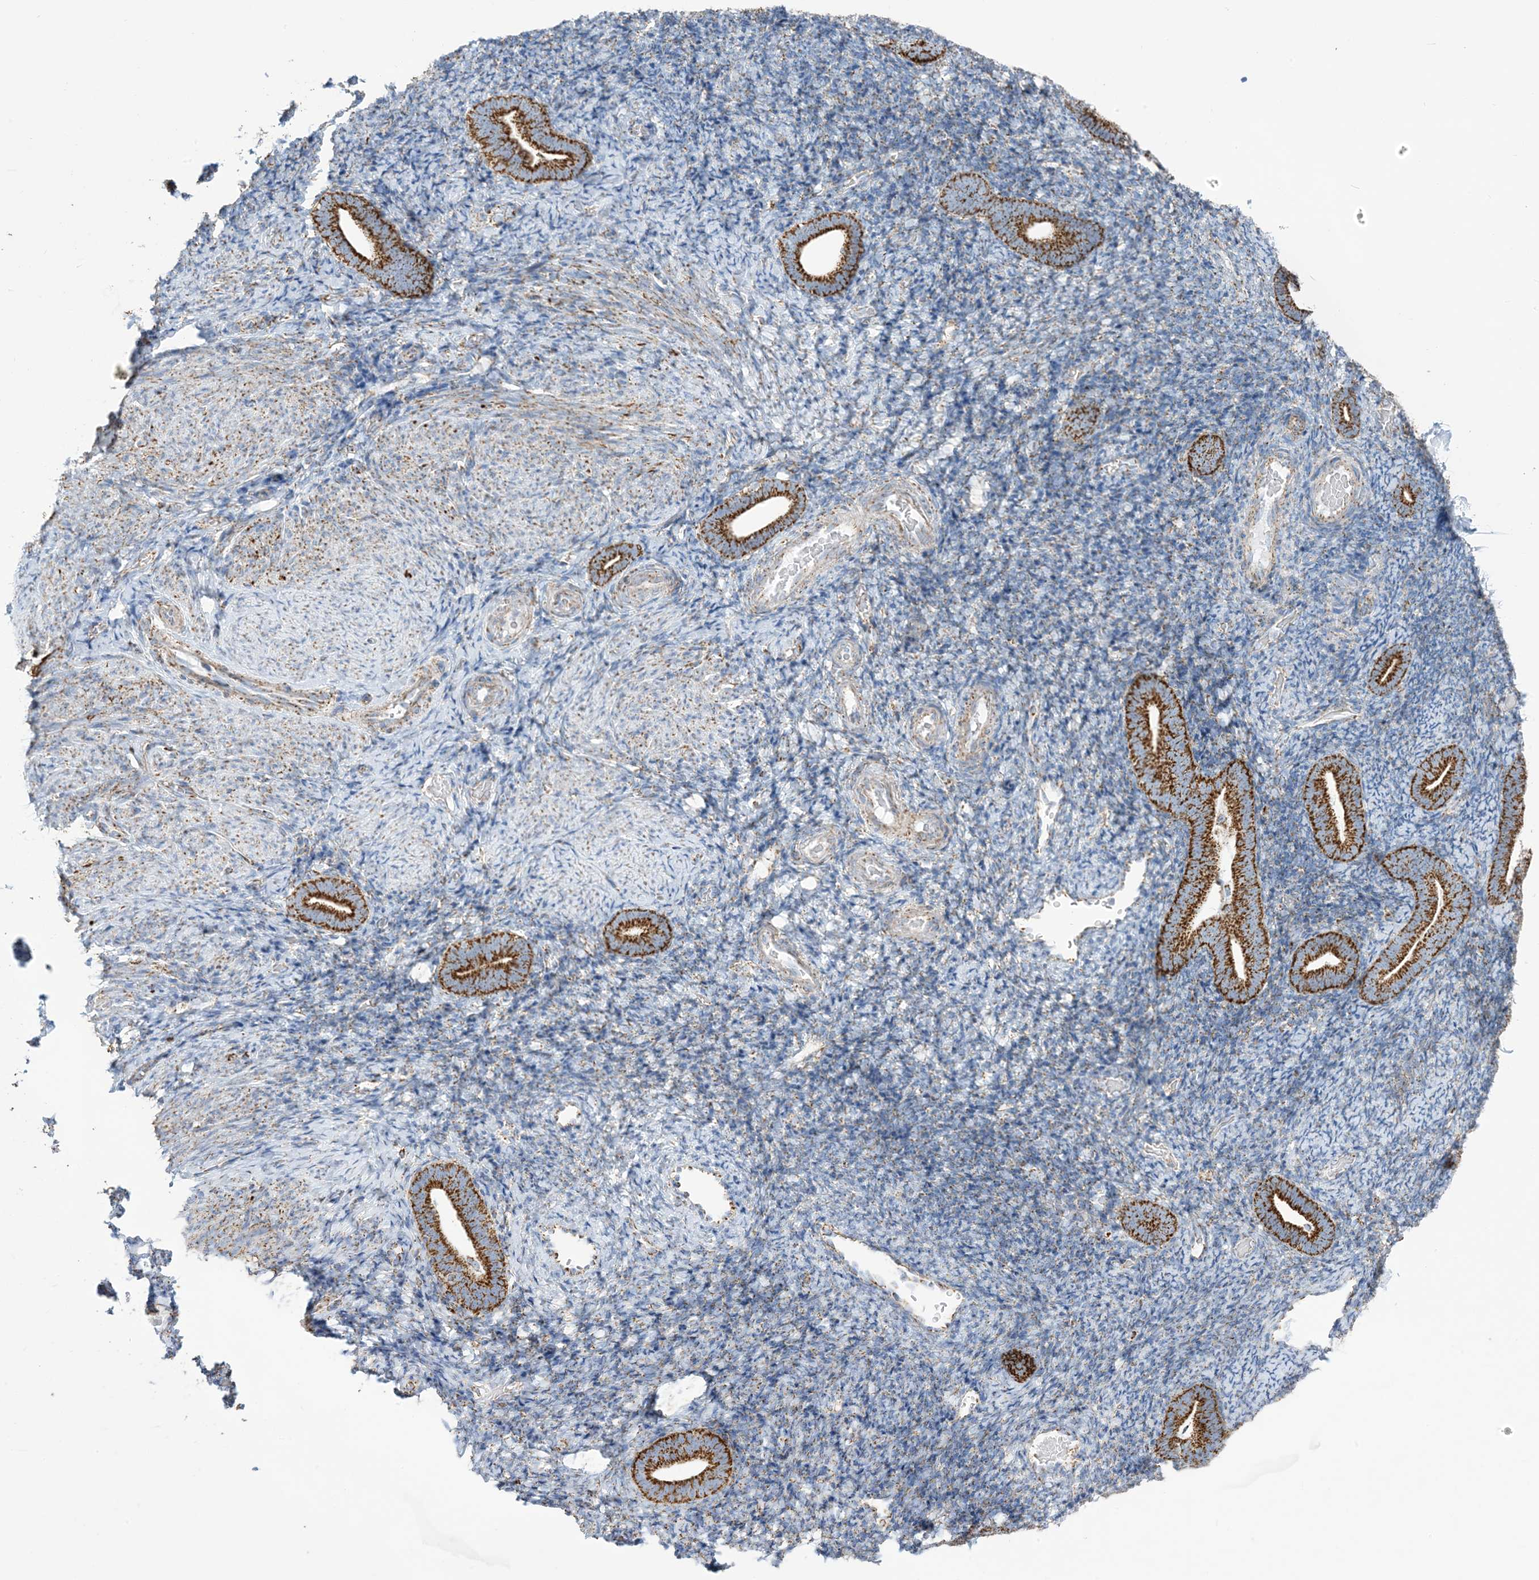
{"staining": {"intensity": "negative", "quantity": "none", "location": "none"}, "tissue": "endometrium", "cell_type": "Cells in endometrial stroma", "image_type": "normal", "snomed": [{"axis": "morphology", "description": "Normal tissue, NOS"}, {"axis": "topography", "description": "Endometrium"}], "caption": "High power microscopy micrograph of an immunohistochemistry (IHC) image of unremarkable endometrium, revealing no significant staining in cells in endometrial stroma. Nuclei are stained in blue.", "gene": "SAMM50", "patient": {"sex": "female", "age": 51}}